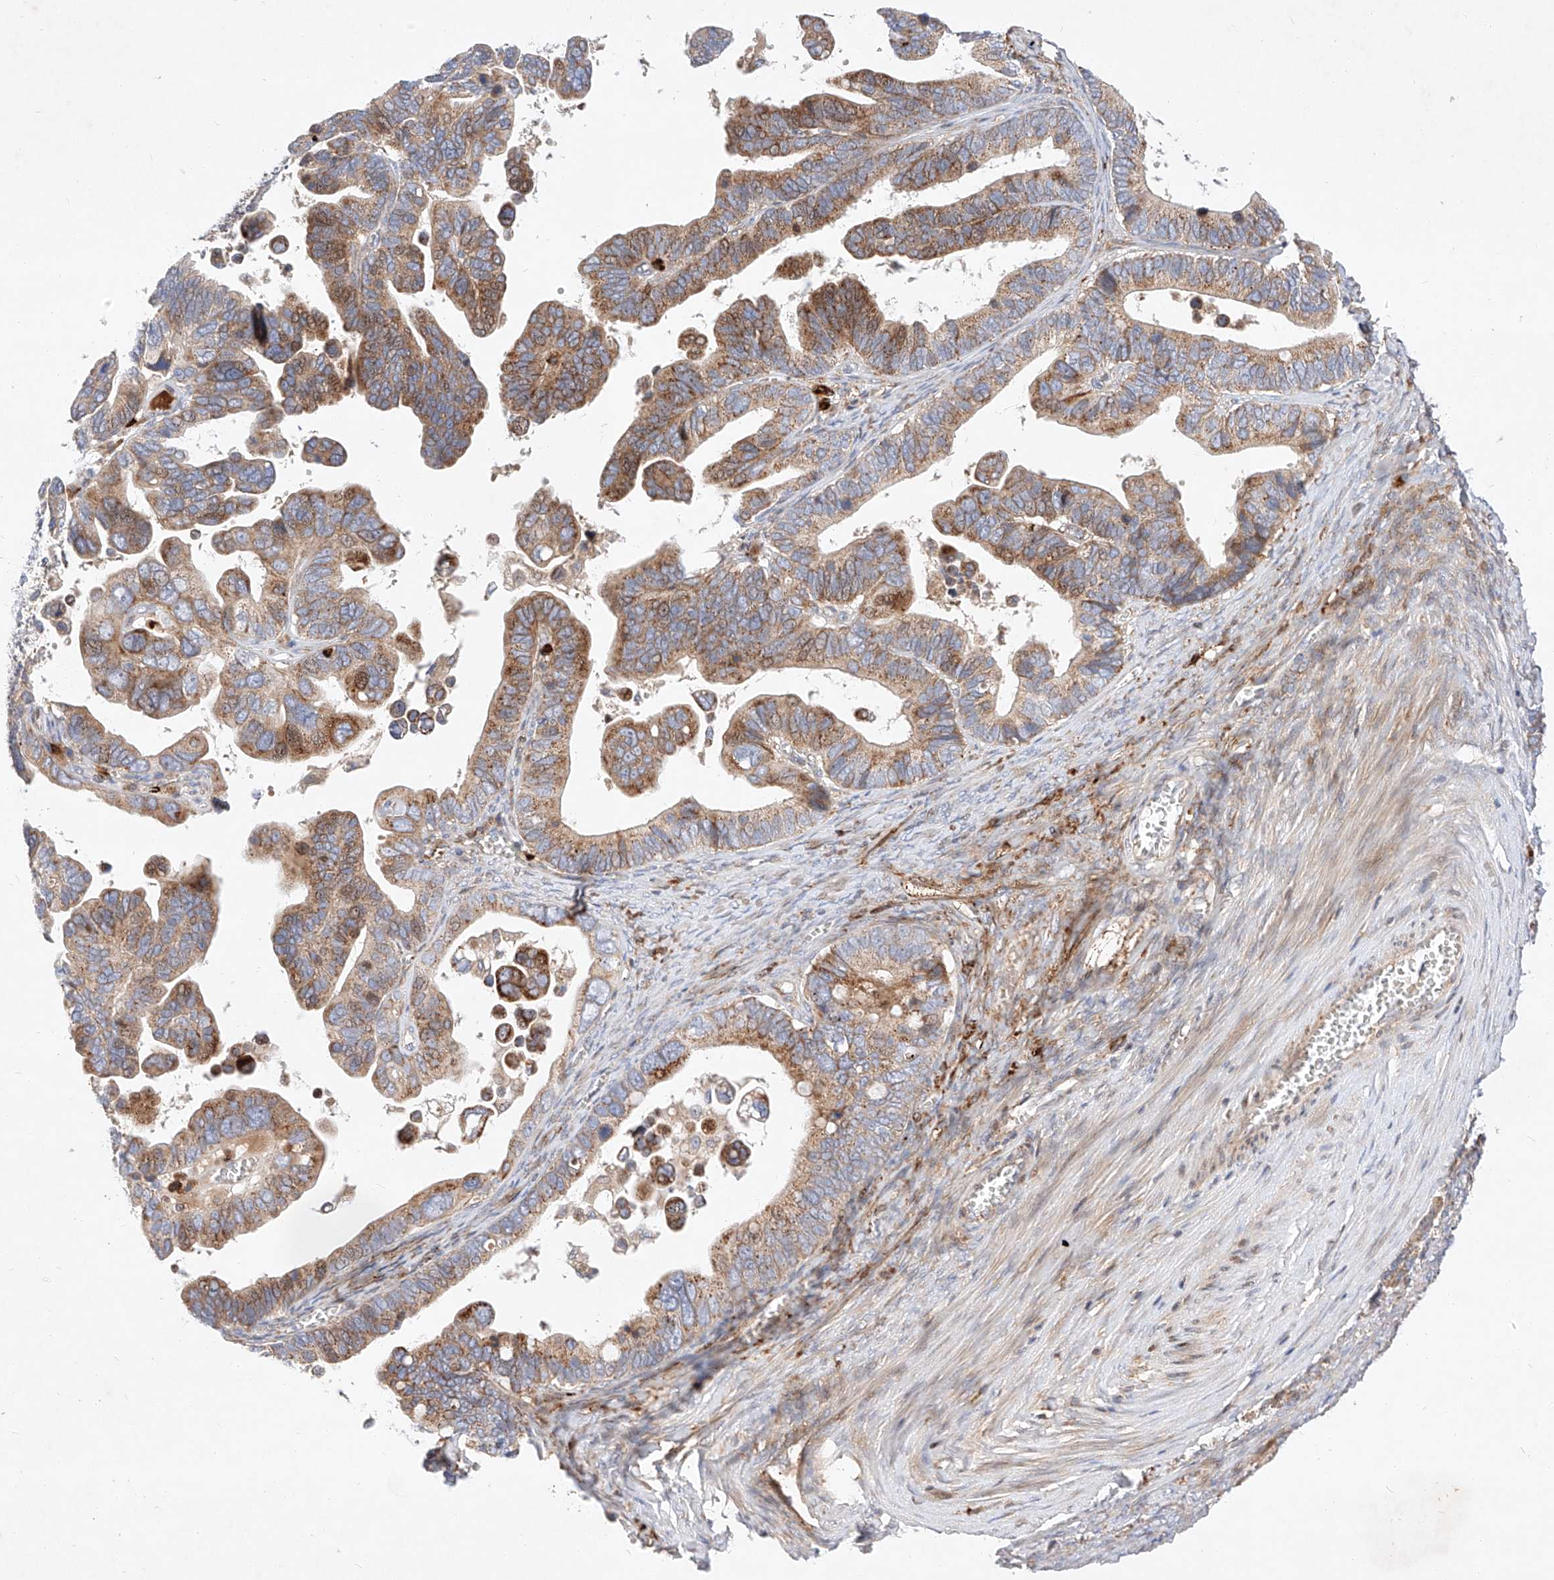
{"staining": {"intensity": "moderate", "quantity": ">75%", "location": "cytoplasmic/membranous"}, "tissue": "ovarian cancer", "cell_type": "Tumor cells", "image_type": "cancer", "snomed": [{"axis": "morphology", "description": "Cystadenocarcinoma, serous, NOS"}, {"axis": "topography", "description": "Ovary"}], "caption": "The histopathology image displays a brown stain indicating the presence of a protein in the cytoplasmic/membranous of tumor cells in serous cystadenocarcinoma (ovarian).", "gene": "OSGEPL1", "patient": {"sex": "female", "age": 56}}